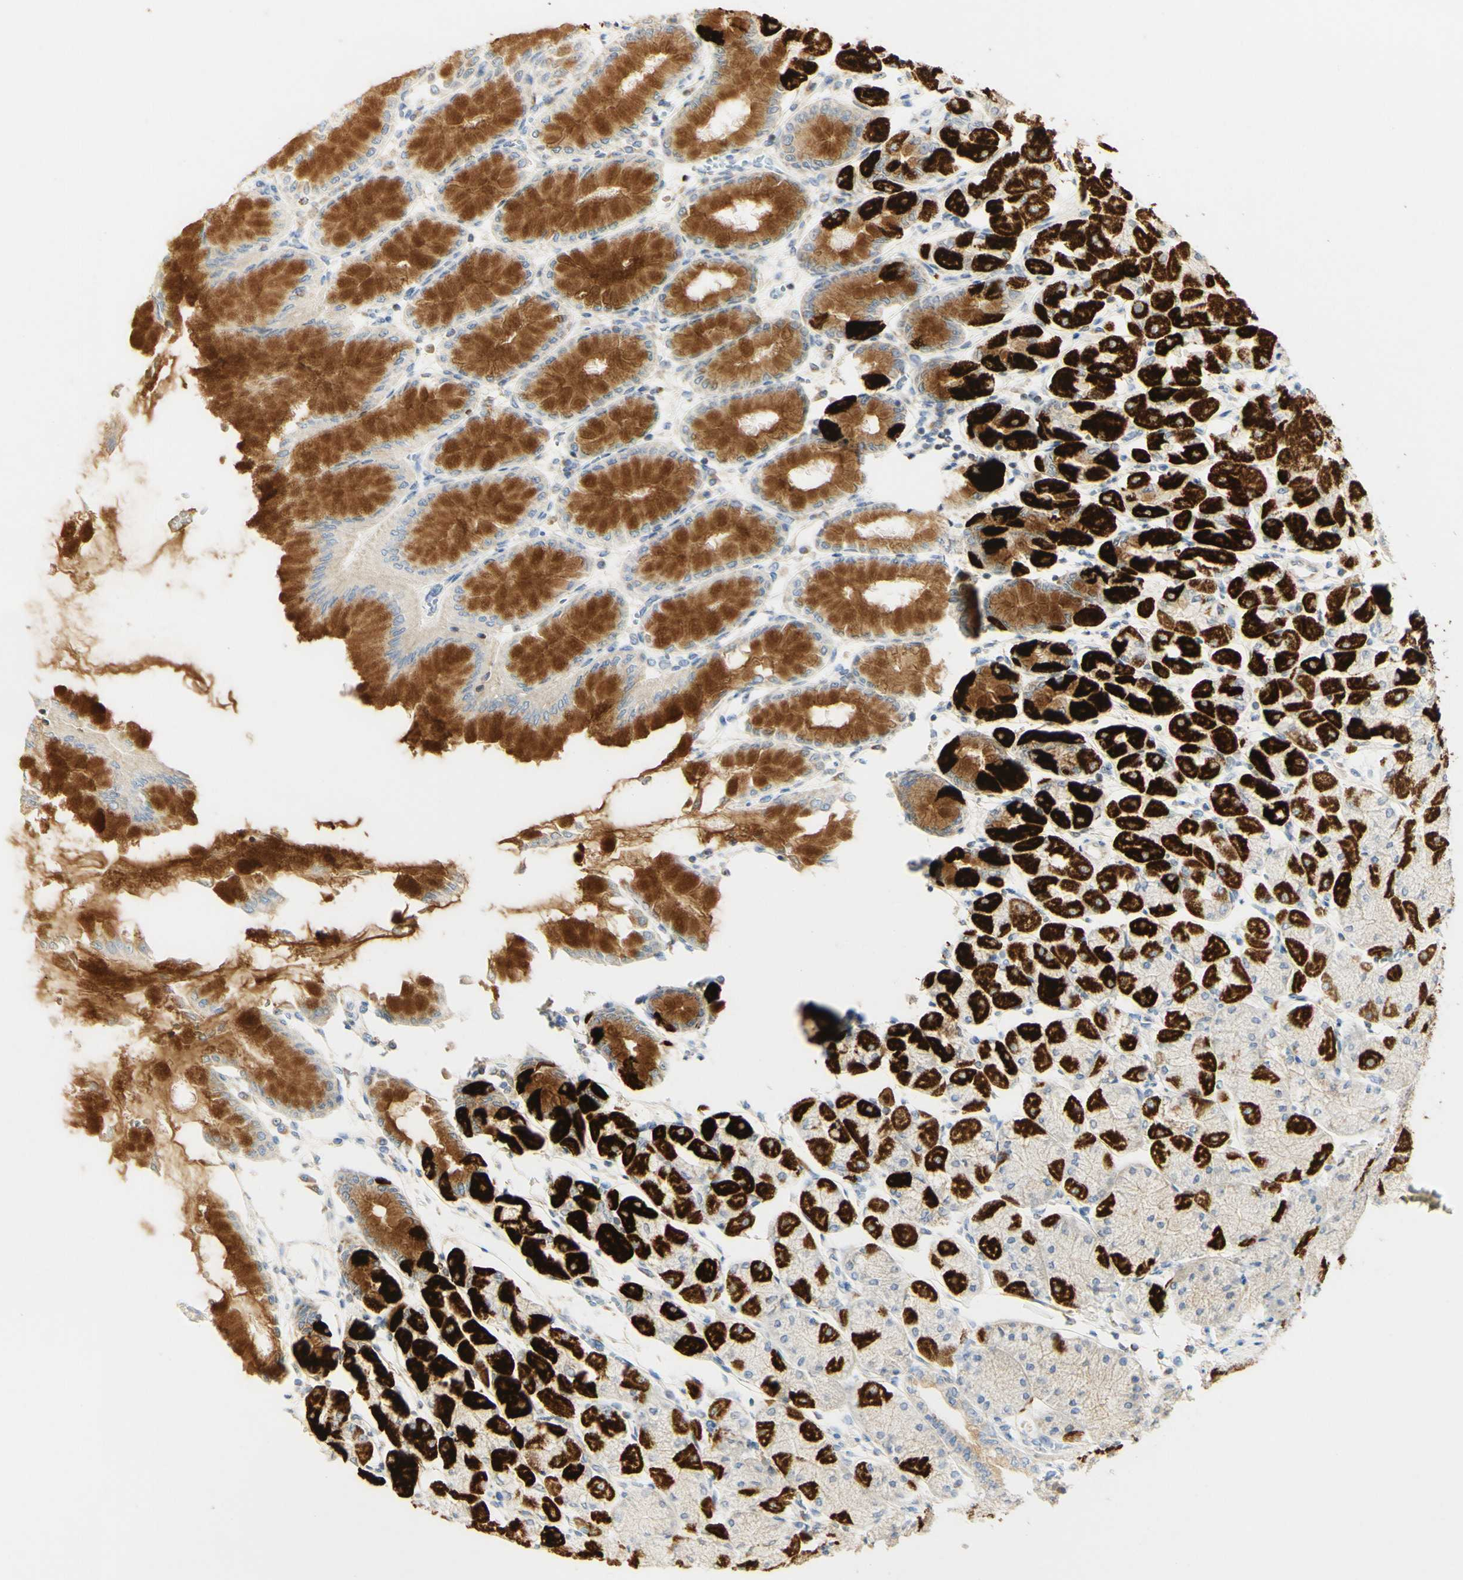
{"staining": {"intensity": "strong", "quantity": ">75%", "location": "cytoplasmic/membranous"}, "tissue": "stomach", "cell_type": "Glandular cells", "image_type": "normal", "snomed": [{"axis": "morphology", "description": "Normal tissue, NOS"}, {"axis": "topography", "description": "Stomach, upper"}], "caption": "IHC of benign stomach demonstrates high levels of strong cytoplasmic/membranous positivity in about >75% of glandular cells. The staining is performed using DAB brown chromogen to label protein expression. The nuclei are counter-stained blue using hematoxylin.", "gene": "OXCT1", "patient": {"sex": "female", "age": 56}}